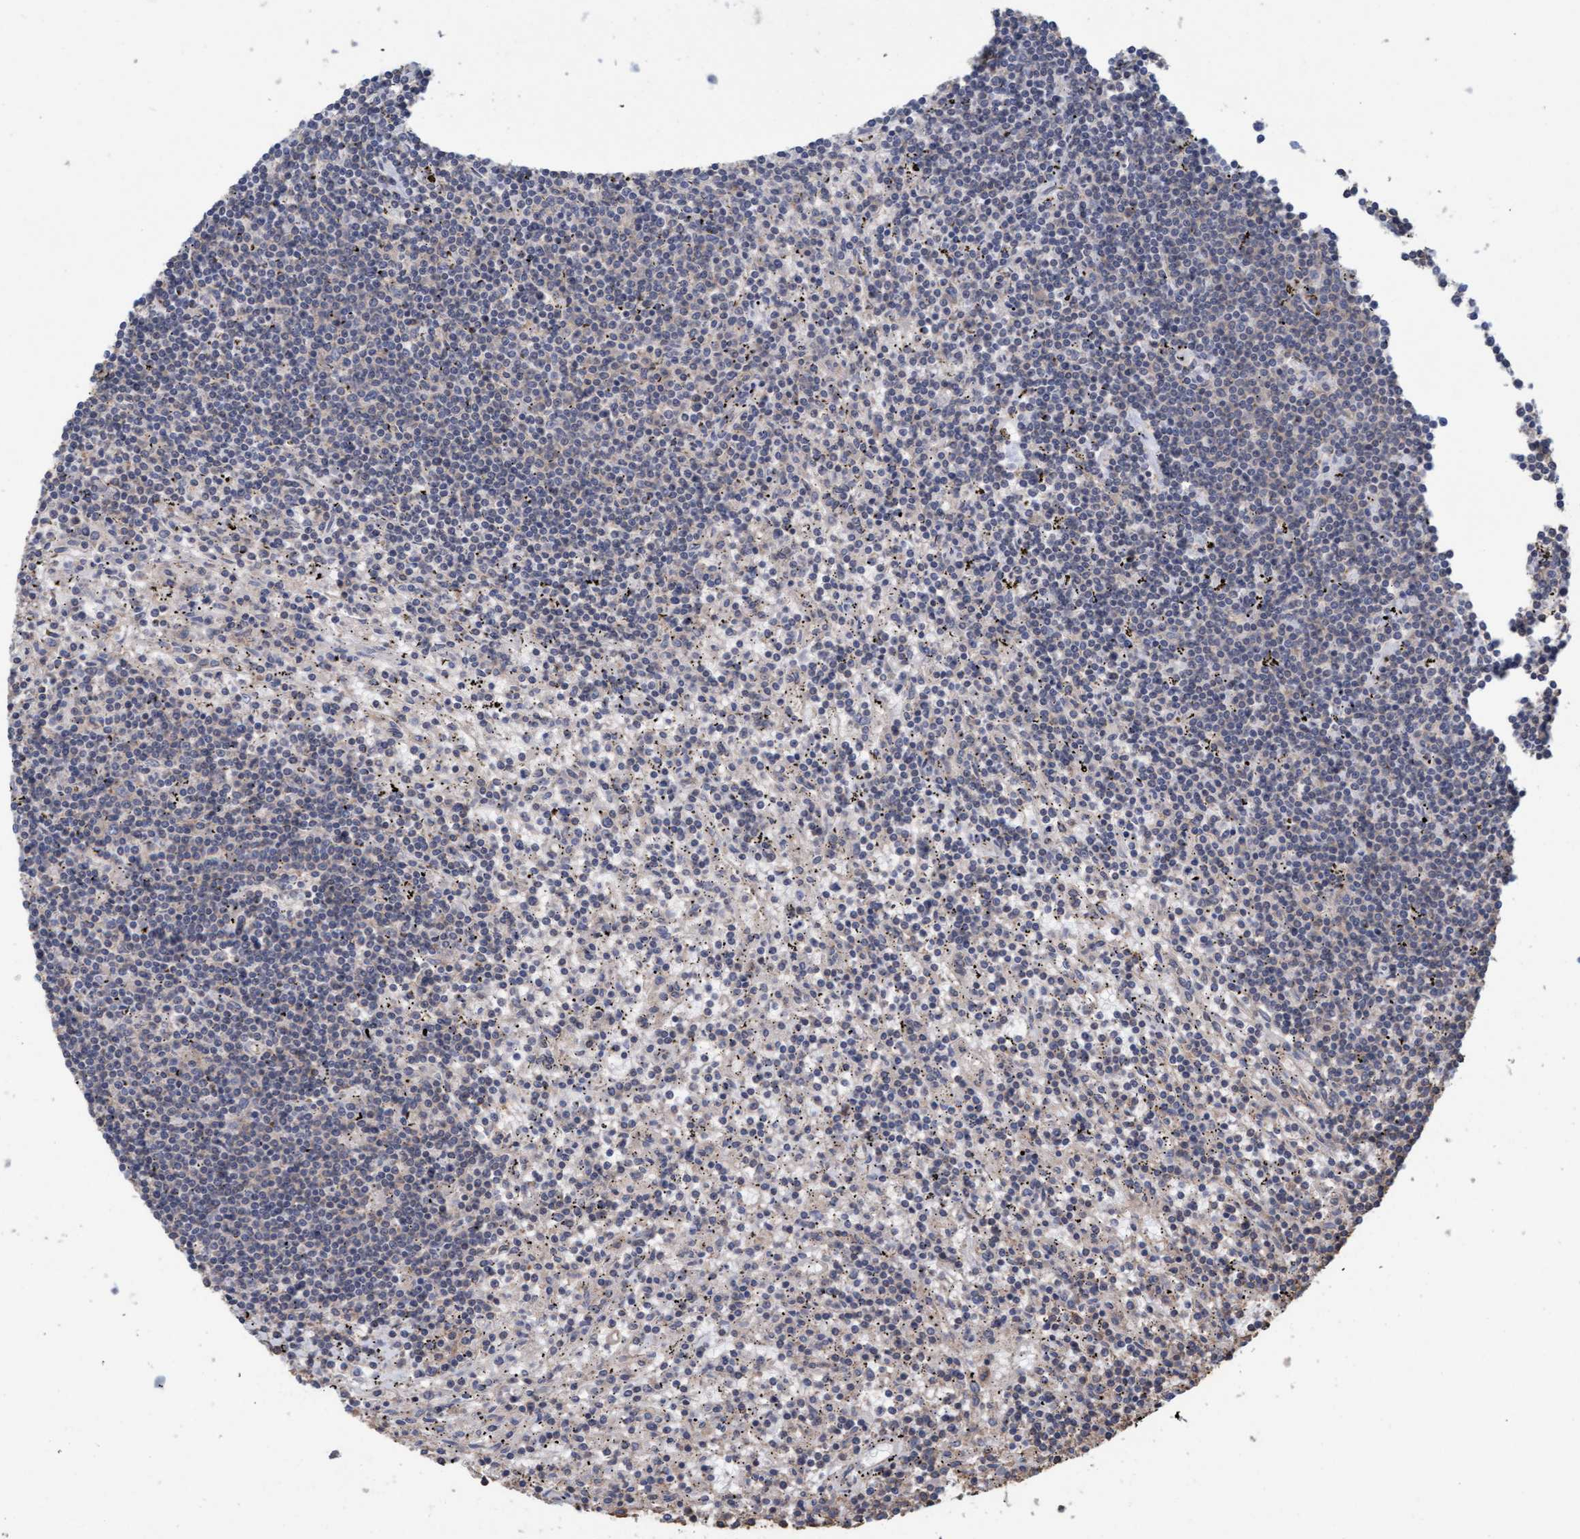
{"staining": {"intensity": "negative", "quantity": "none", "location": "none"}, "tissue": "lymphoma", "cell_type": "Tumor cells", "image_type": "cancer", "snomed": [{"axis": "morphology", "description": "Malignant lymphoma, non-Hodgkin's type, Low grade"}, {"axis": "topography", "description": "Spleen"}], "caption": "An IHC photomicrograph of lymphoma is shown. There is no staining in tumor cells of lymphoma. (DAB (3,3'-diaminobenzidine) IHC visualized using brightfield microscopy, high magnification).", "gene": "FXR2", "patient": {"sex": "male", "age": 76}}